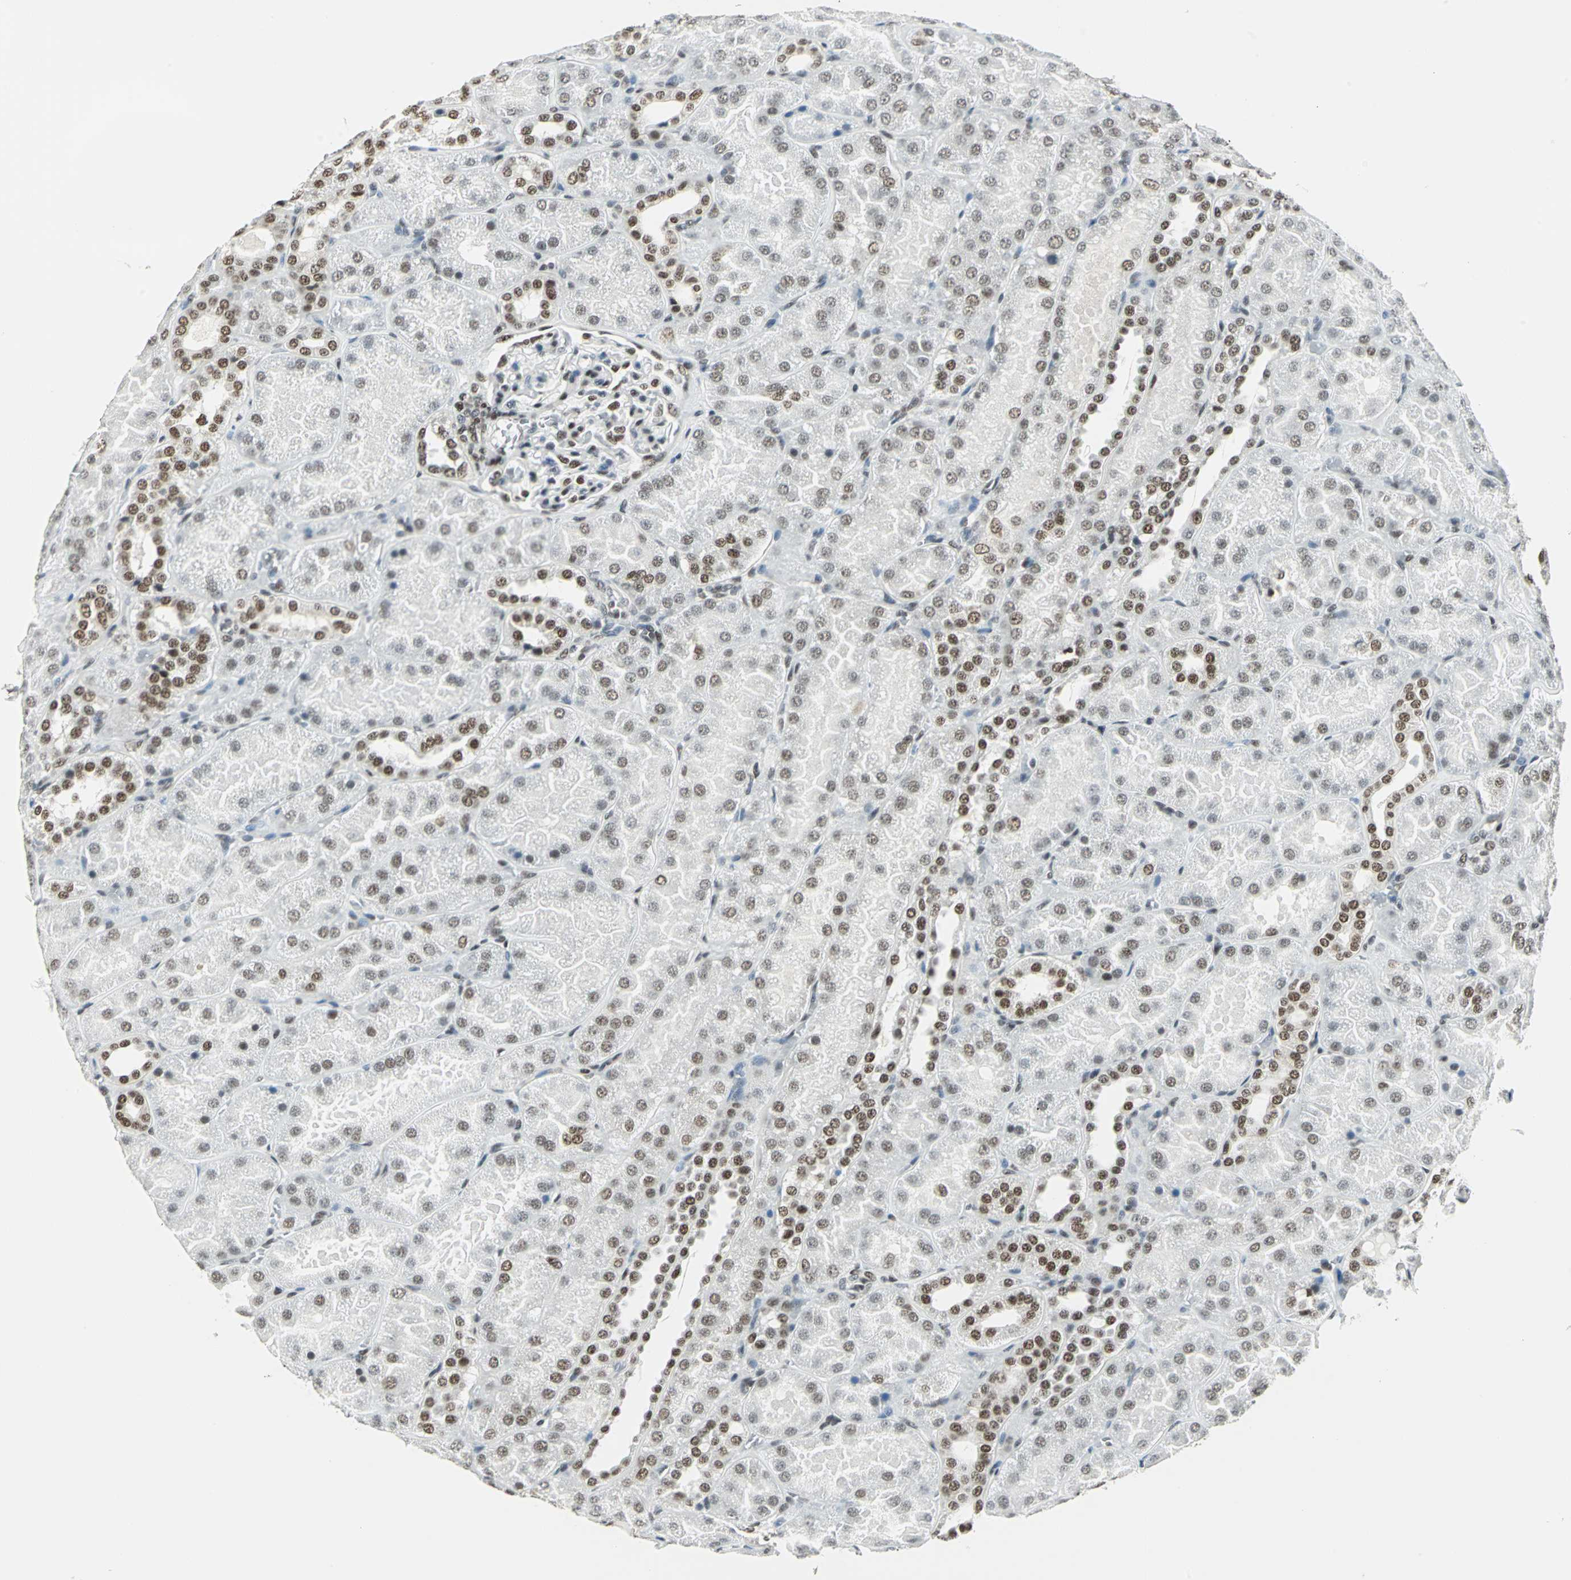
{"staining": {"intensity": "moderate", "quantity": "25%-75%", "location": "nuclear"}, "tissue": "kidney", "cell_type": "Cells in glomeruli", "image_type": "normal", "snomed": [{"axis": "morphology", "description": "Normal tissue, NOS"}, {"axis": "topography", "description": "Kidney"}], "caption": "Moderate nuclear positivity for a protein is present in approximately 25%-75% of cells in glomeruli of benign kidney using IHC.", "gene": "ADNP", "patient": {"sex": "male", "age": 28}}